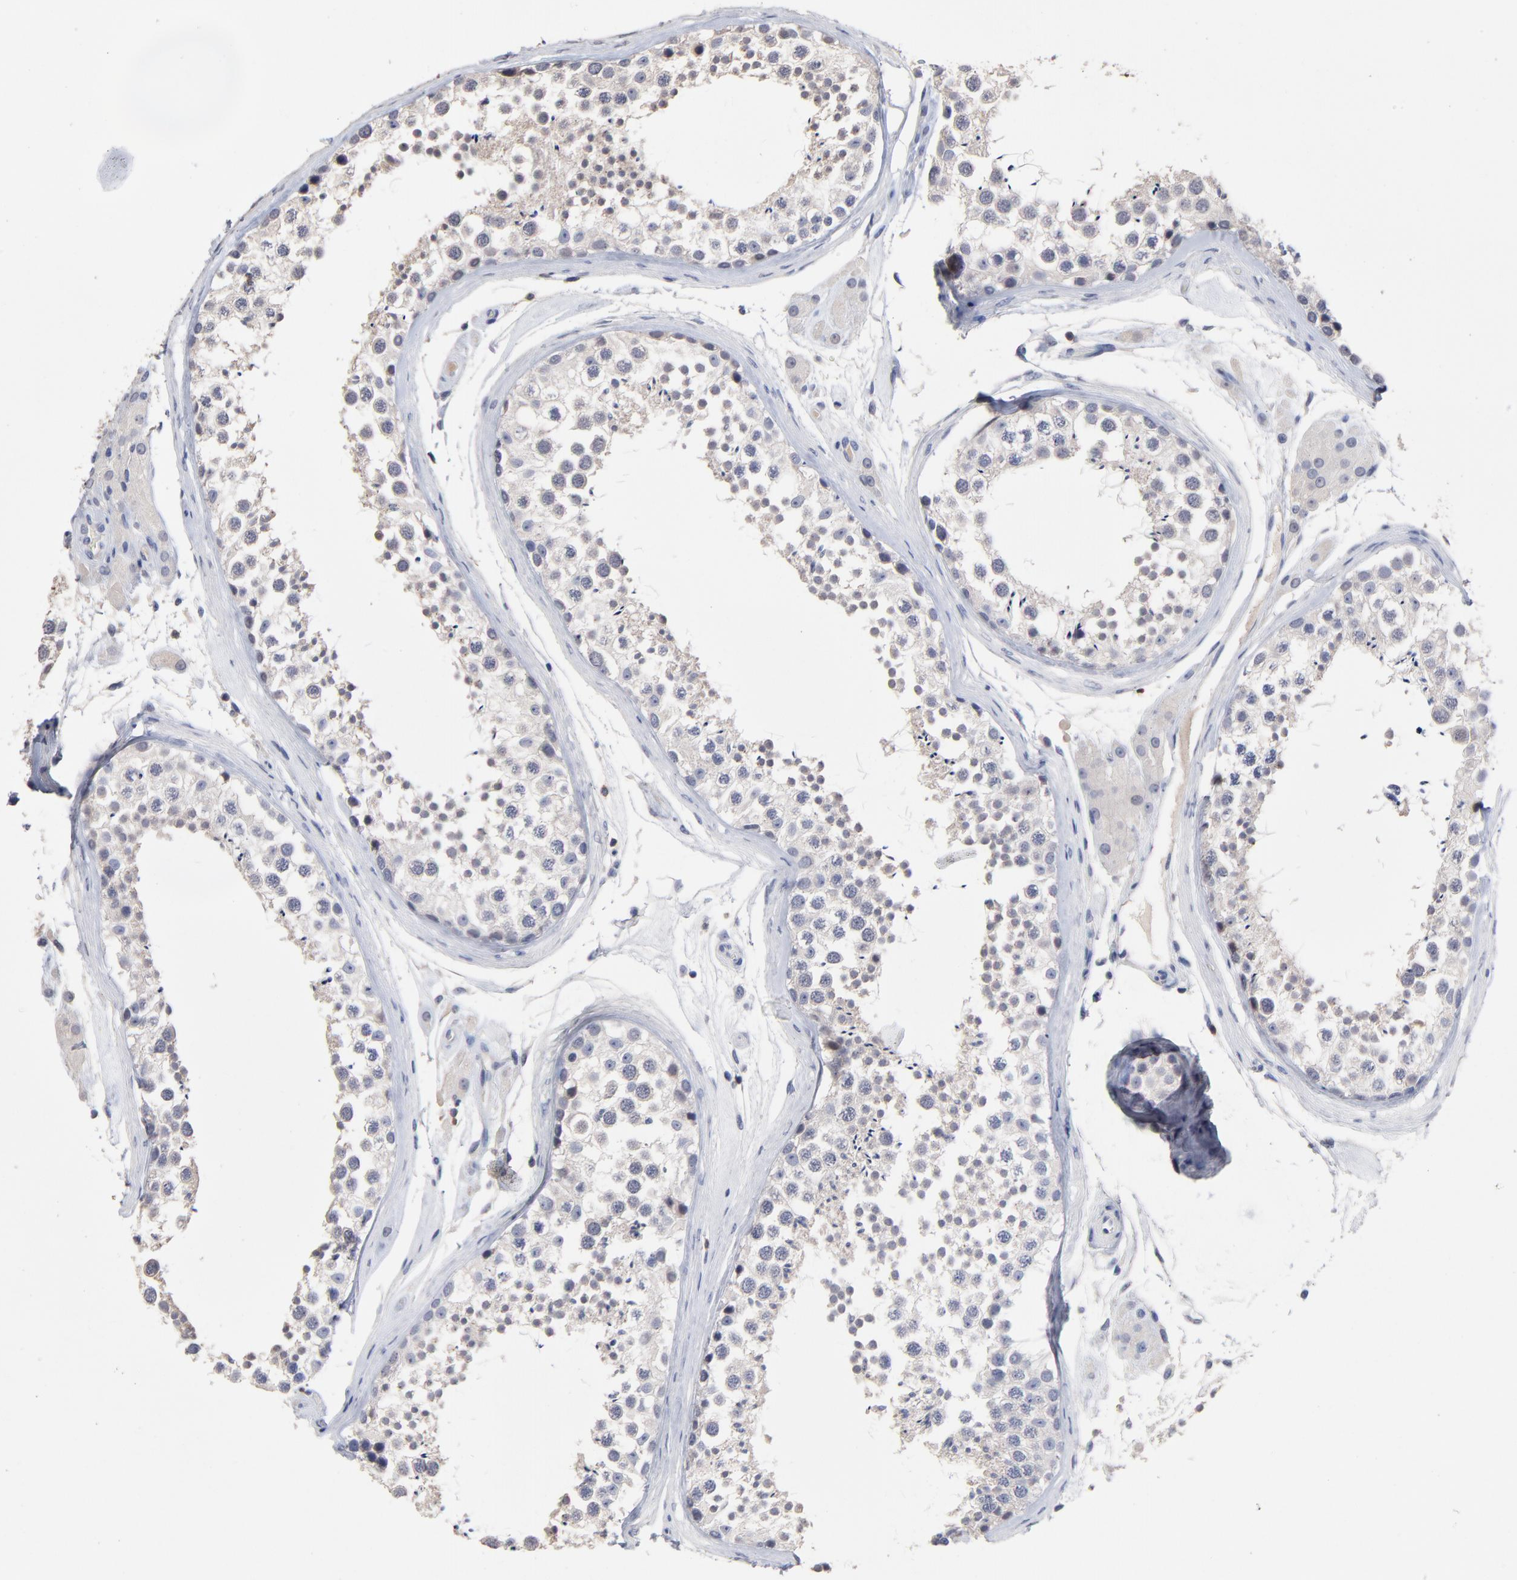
{"staining": {"intensity": "negative", "quantity": "none", "location": "none"}, "tissue": "testis", "cell_type": "Cells in seminiferous ducts", "image_type": "normal", "snomed": [{"axis": "morphology", "description": "Normal tissue, NOS"}, {"axis": "topography", "description": "Testis"}], "caption": "Immunohistochemistry (IHC) of benign testis exhibits no positivity in cells in seminiferous ducts. (DAB immunohistochemistry (IHC) with hematoxylin counter stain).", "gene": "TRAT1", "patient": {"sex": "male", "age": 46}}